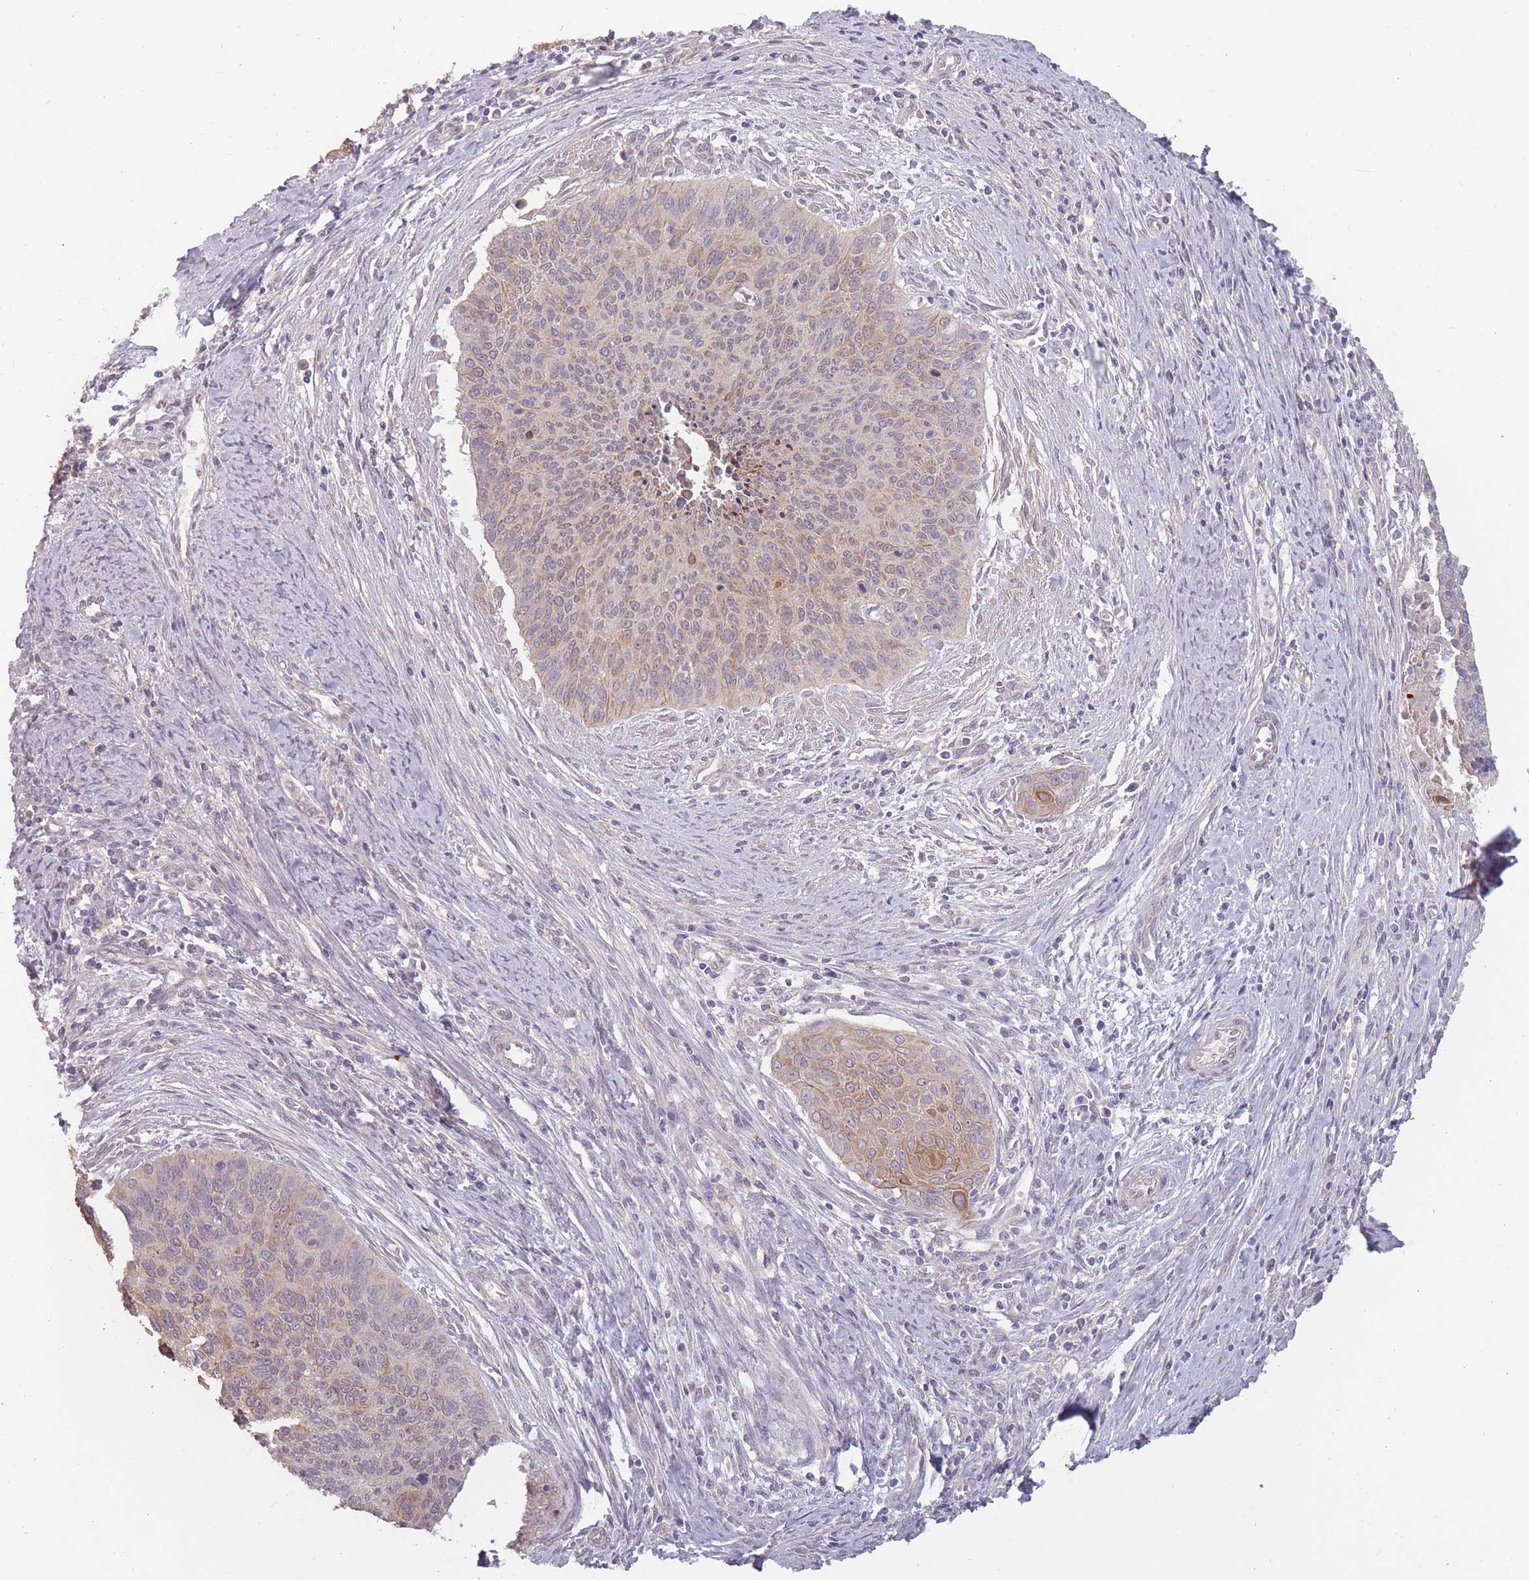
{"staining": {"intensity": "moderate", "quantity": "<25%", "location": "cytoplasmic/membranous"}, "tissue": "cervical cancer", "cell_type": "Tumor cells", "image_type": "cancer", "snomed": [{"axis": "morphology", "description": "Squamous cell carcinoma, NOS"}, {"axis": "topography", "description": "Cervix"}], "caption": "This is a histology image of immunohistochemistry (IHC) staining of cervical cancer (squamous cell carcinoma), which shows moderate positivity in the cytoplasmic/membranous of tumor cells.", "gene": "TET3", "patient": {"sex": "female", "age": 55}}